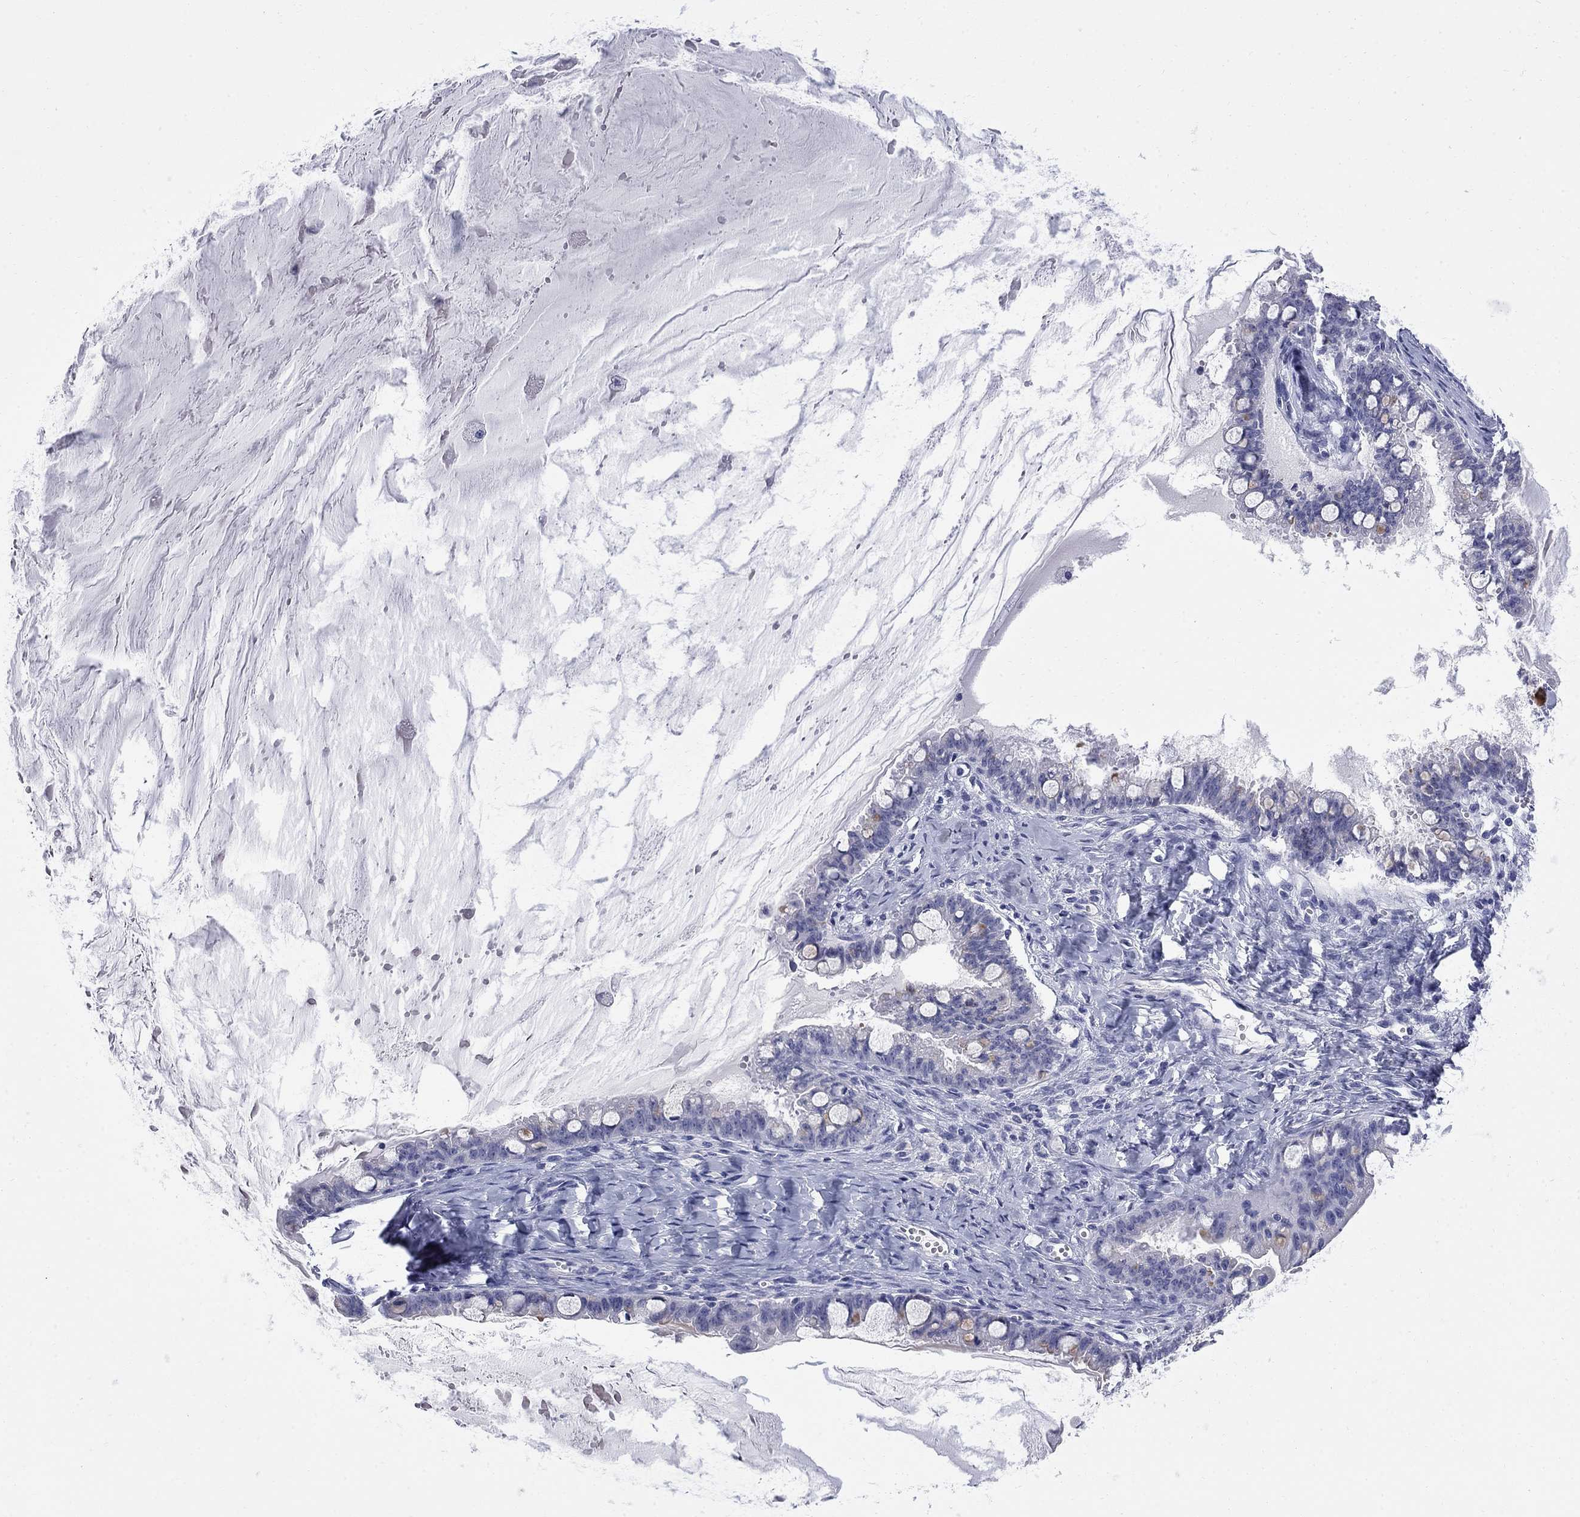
{"staining": {"intensity": "negative", "quantity": "none", "location": "none"}, "tissue": "ovarian cancer", "cell_type": "Tumor cells", "image_type": "cancer", "snomed": [{"axis": "morphology", "description": "Cystadenocarcinoma, mucinous, NOS"}, {"axis": "topography", "description": "Ovary"}], "caption": "Histopathology image shows no protein positivity in tumor cells of ovarian cancer tissue.", "gene": "SERPINB2", "patient": {"sex": "female", "age": 63}}